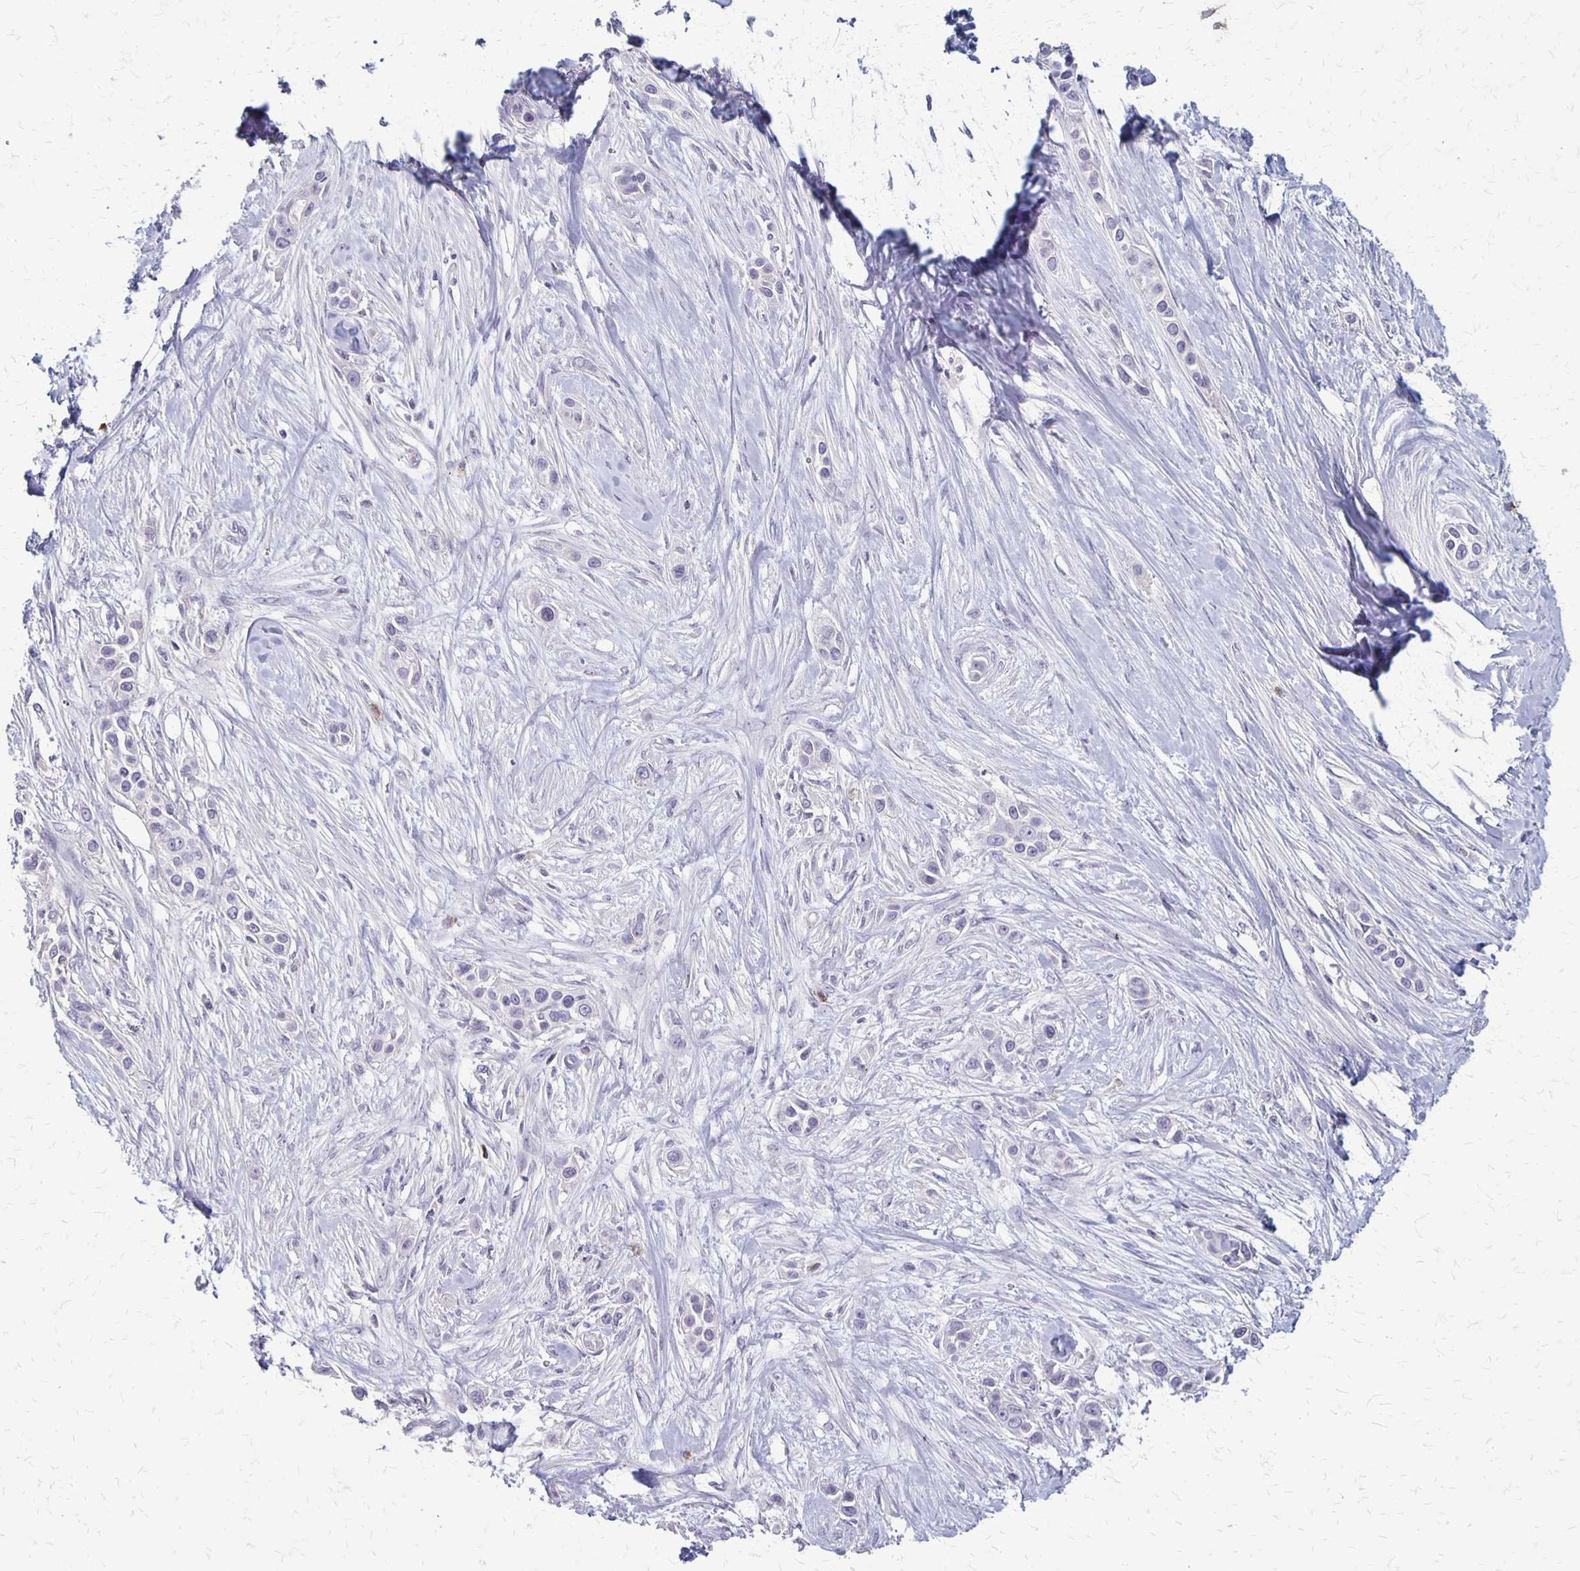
{"staining": {"intensity": "negative", "quantity": "none", "location": "none"}, "tissue": "skin cancer", "cell_type": "Tumor cells", "image_type": "cancer", "snomed": [{"axis": "morphology", "description": "Squamous cell carcinoma, NOS"}, {"axis": "topography", "description": "Skin"}], "caption": "IHC photomicrograph of skin cancer (squamous cell carcinoma) stained for a protein (brown), which reveals no expression in tumor cells.", "gene": "SEPTIN5", "patient": {"sex": "female", "age": 69}}